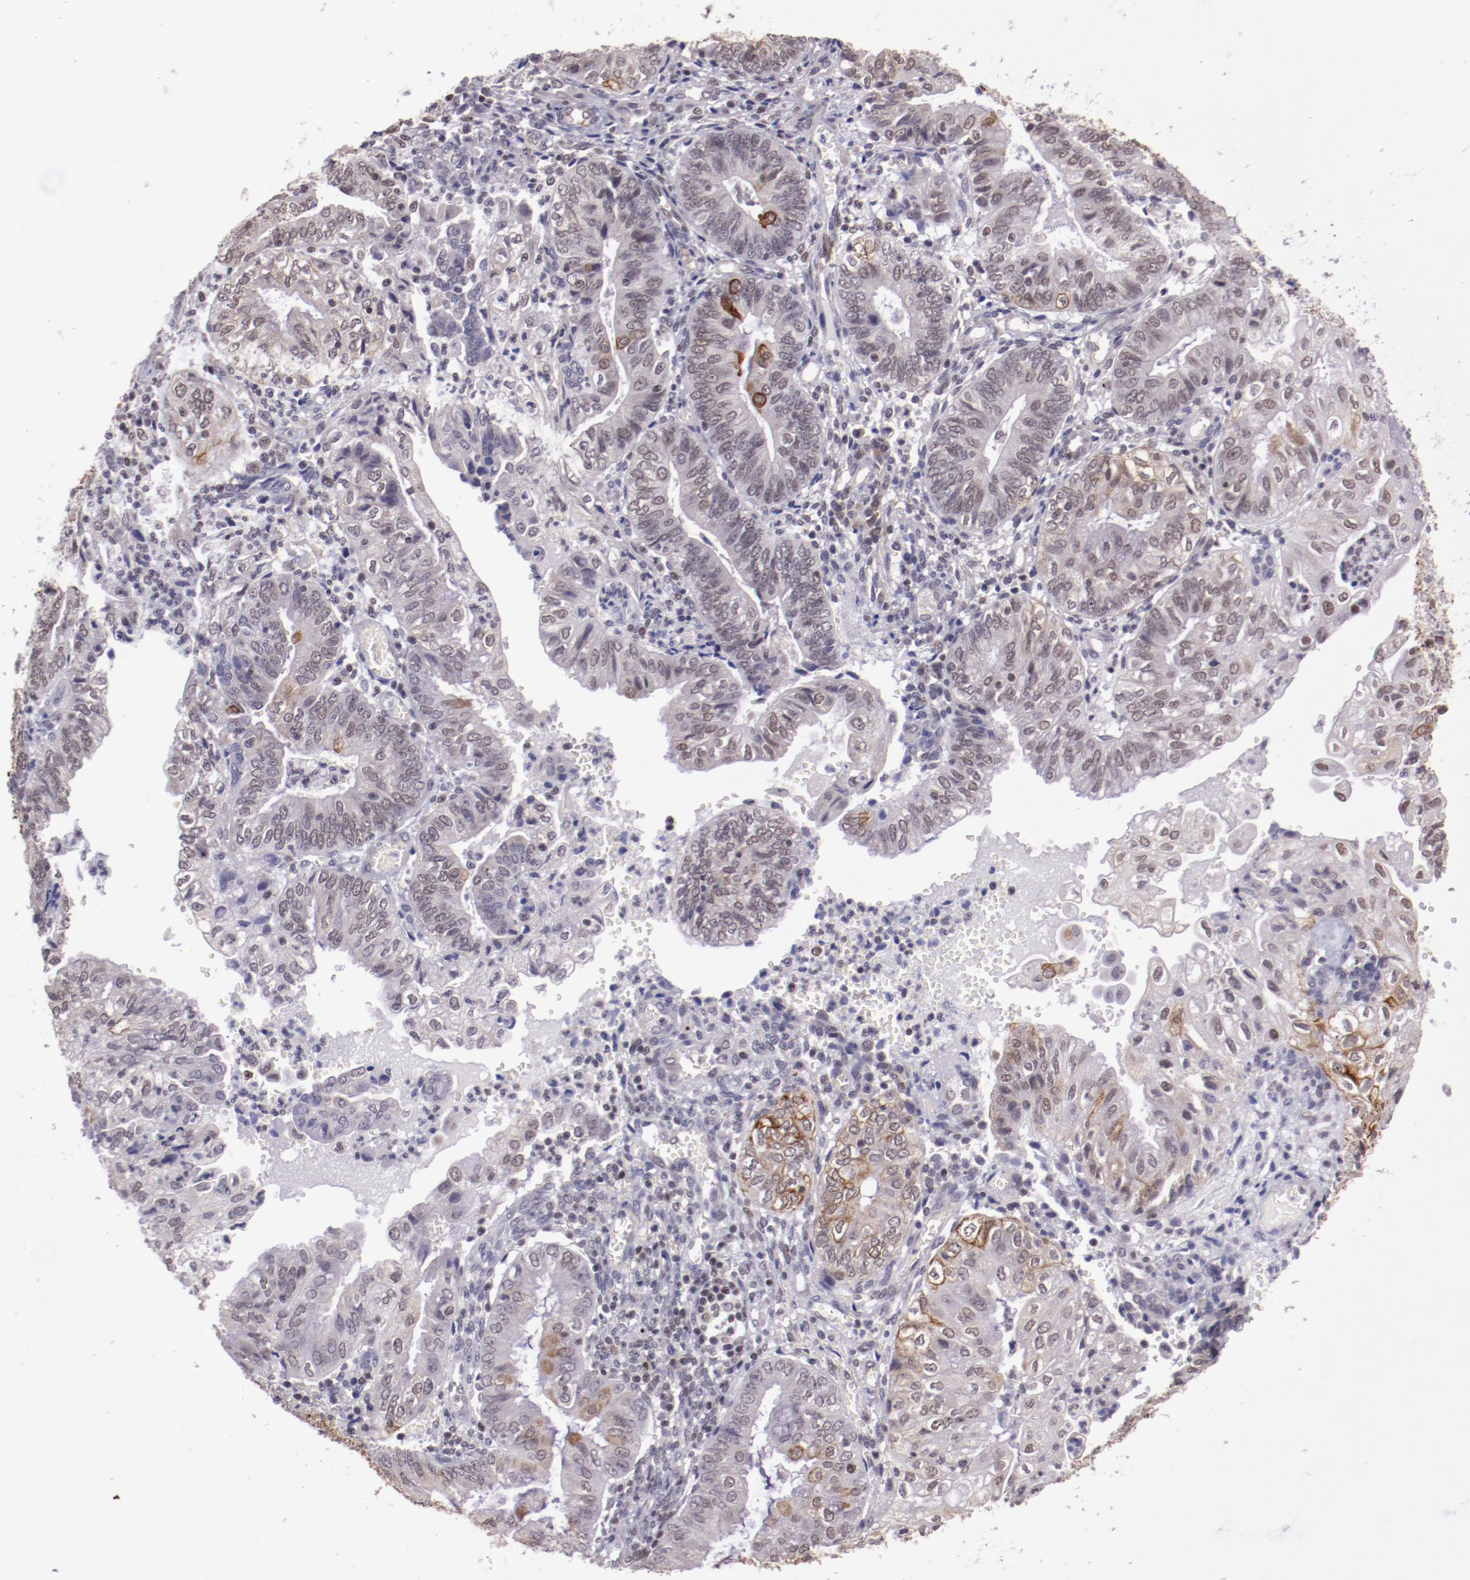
{"staining": {"intensity": "moderate", "quantity": "<25%", "location": "cytoplasmic/membranous"}, "tissue": "endometrial cancer", "cell_type": "Tumor cells", "image_type": "cancer", "snomed": [{"axis": "morphology", "description": "Adenocarcinoma, NOS"}, {"axis": "topography", "description": "Endometrium"}], "caption": "Immunohistochemistry (IHC) histopathology image of human adenocarcinoma (endometrial) stained for a protein (brown), which reveals low levels of moderate cytoplasmic/membranous positivity in approximately <25% of tumor cells.", "gene": "ELF1", "patient": {"sex": "female", "age": 55}}